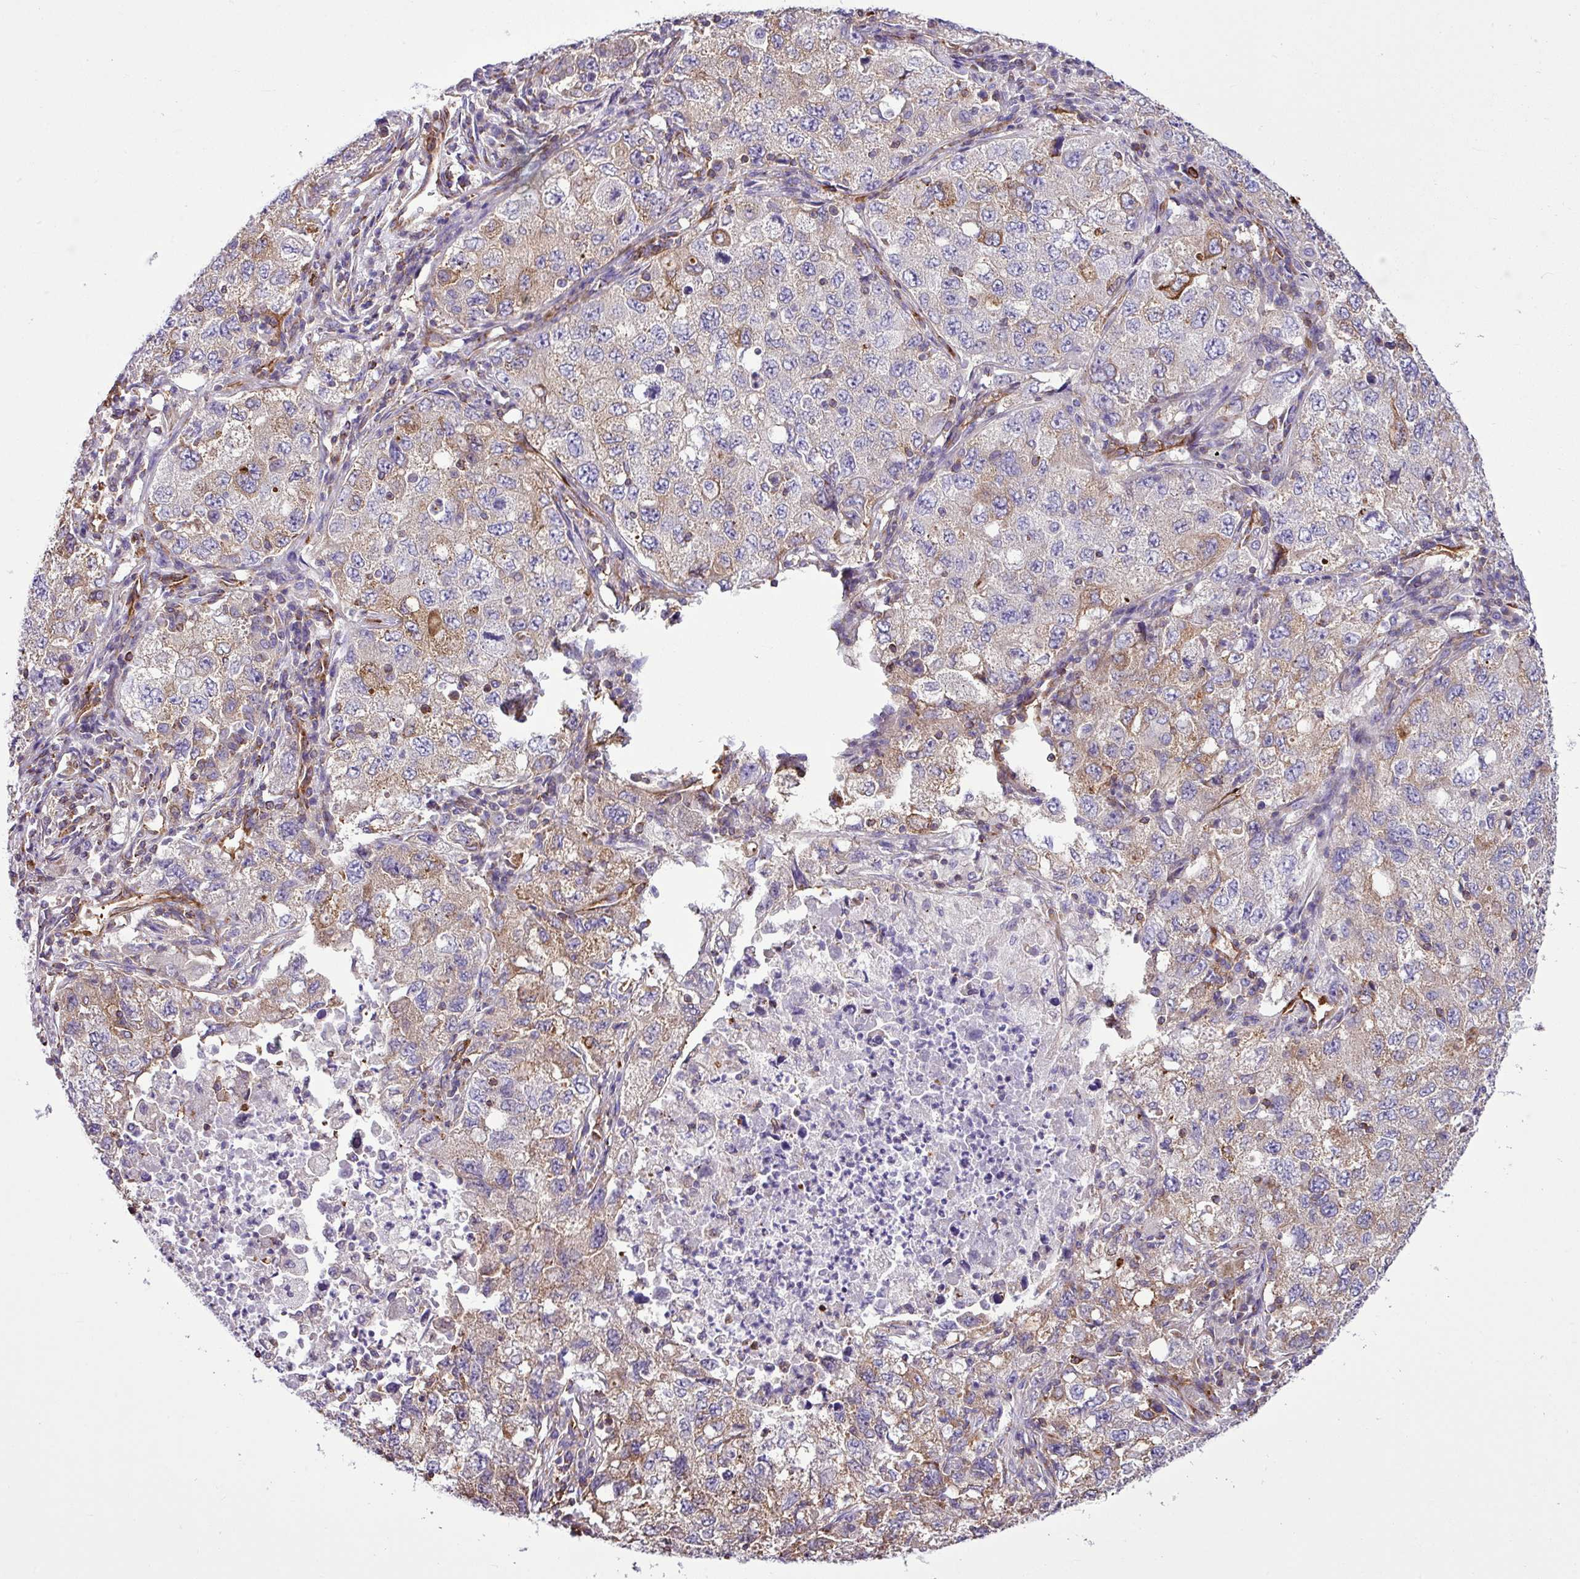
{"staining": {"intensity": "moderate", "quantity": "25%-75%", "location": "cytoplasmic/membranous"}, "tissue": "lung cancer", "cell_type": "Tumor cells", "image_type": "cancer", "snomed": [{"axis": "morphology", "description": "Adenocarcinoma, NOS"}, {"axis": "topography", "description": "Lung"}], "caption": "Tumor cells display medium levels of moderate cytoplasmic/membranous positivity in approximately 25%-75% of cells in human lung cancer. (DAB = brown stain, brightfield microscopy at high magnification).", "gene": "EME2", "patient": {"sex": "female", "age": 57}}